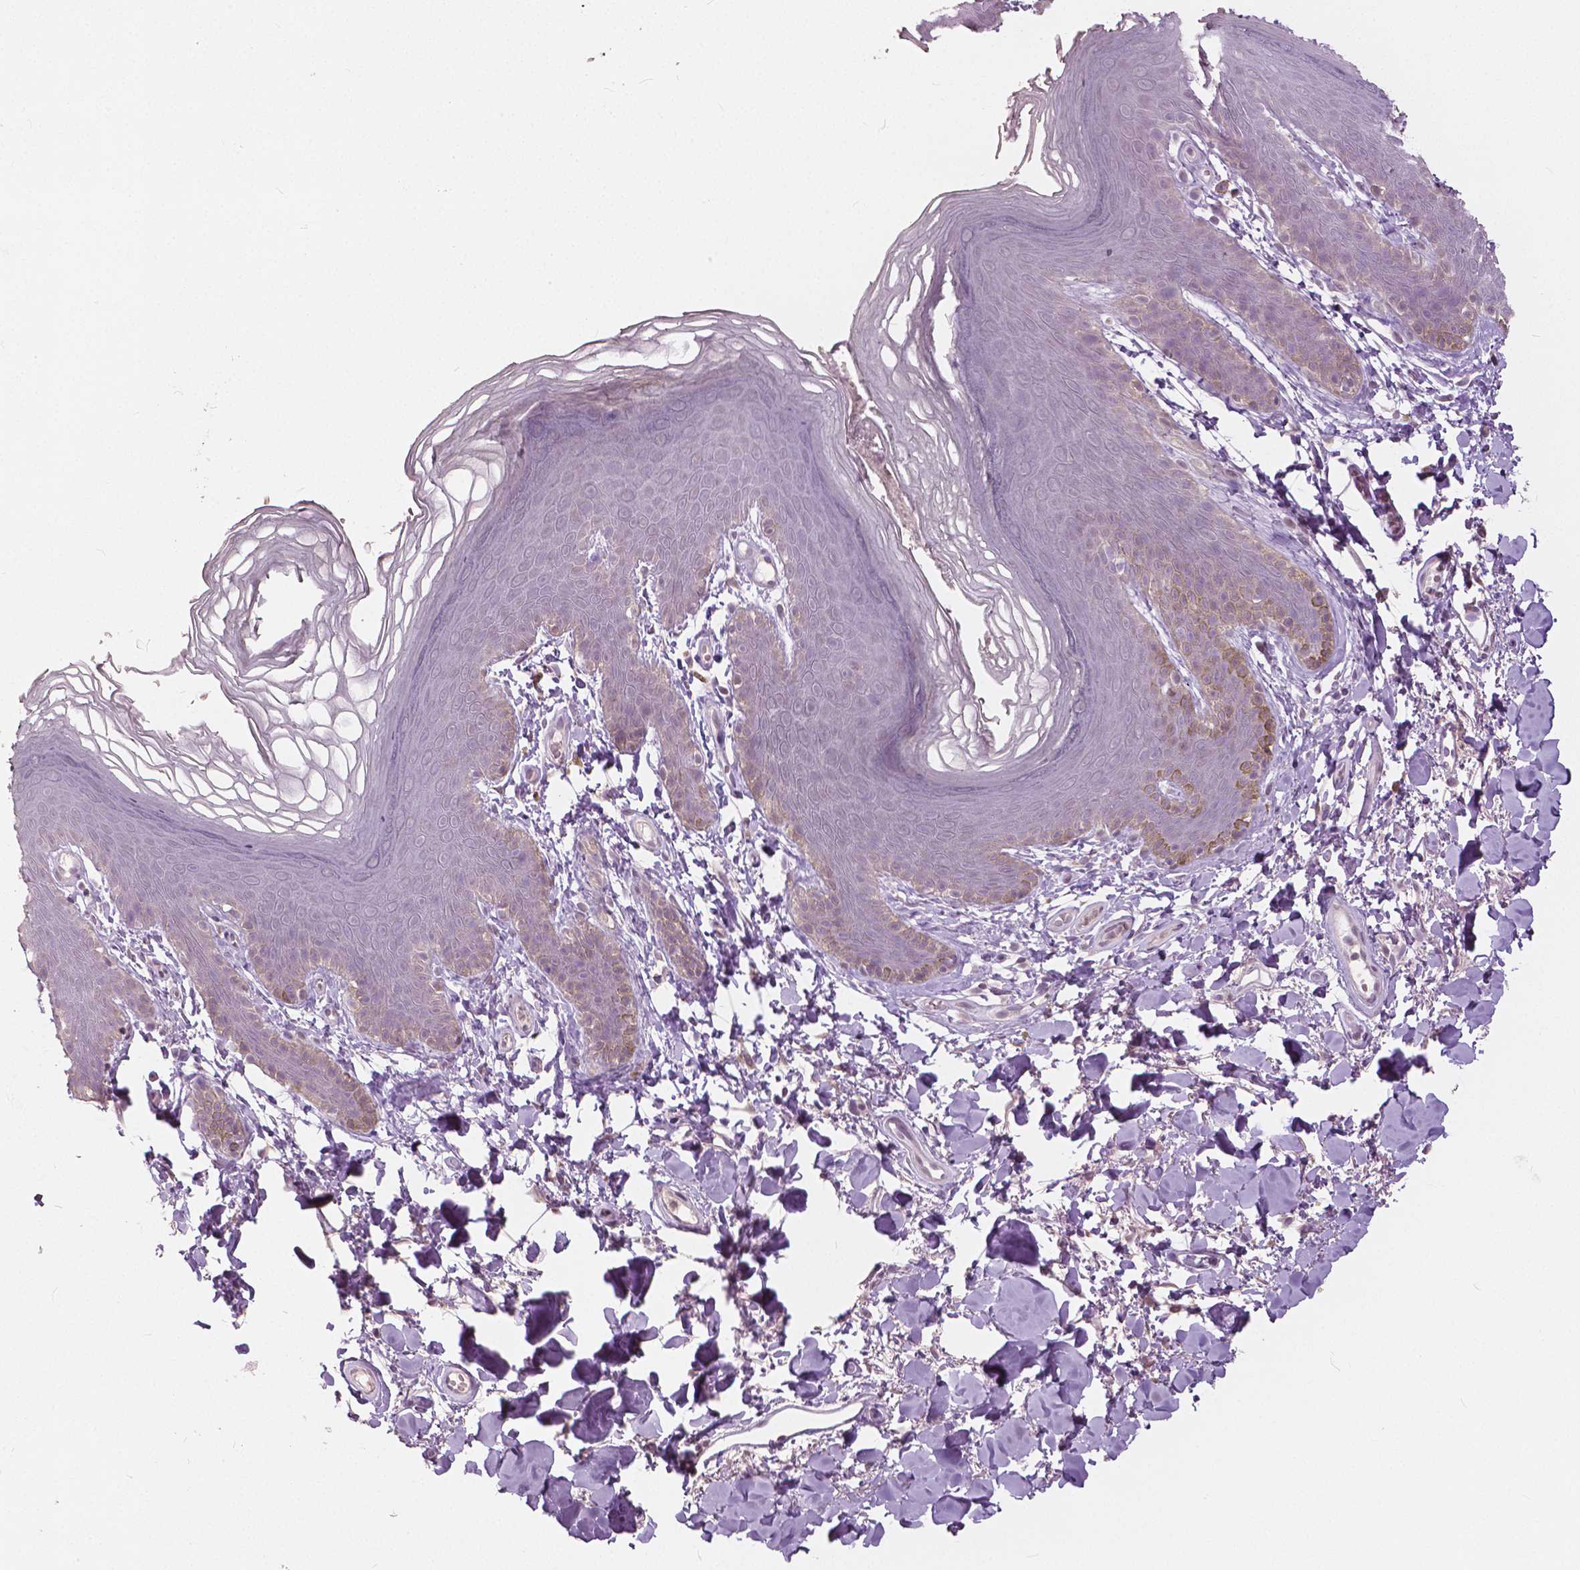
{"staining": {"intensity": "weak", "quantity": "<25%", "location": "cytoplasmic/membranous"}, "tissue": "skin", "cell_type": "Epidermal cells", "image_type": "normal", "snomed": [{"axis": "morphology", "description": "Normal tissue, NOS"}, {"axis": "topography", "description": "Anal"}], "caption": "A photomicrograph of skin stained for a protein demonstrates no brown staining in epidermal cells.", "gene": "NANOG", "patient": {"sex": "male", "age": 53}}